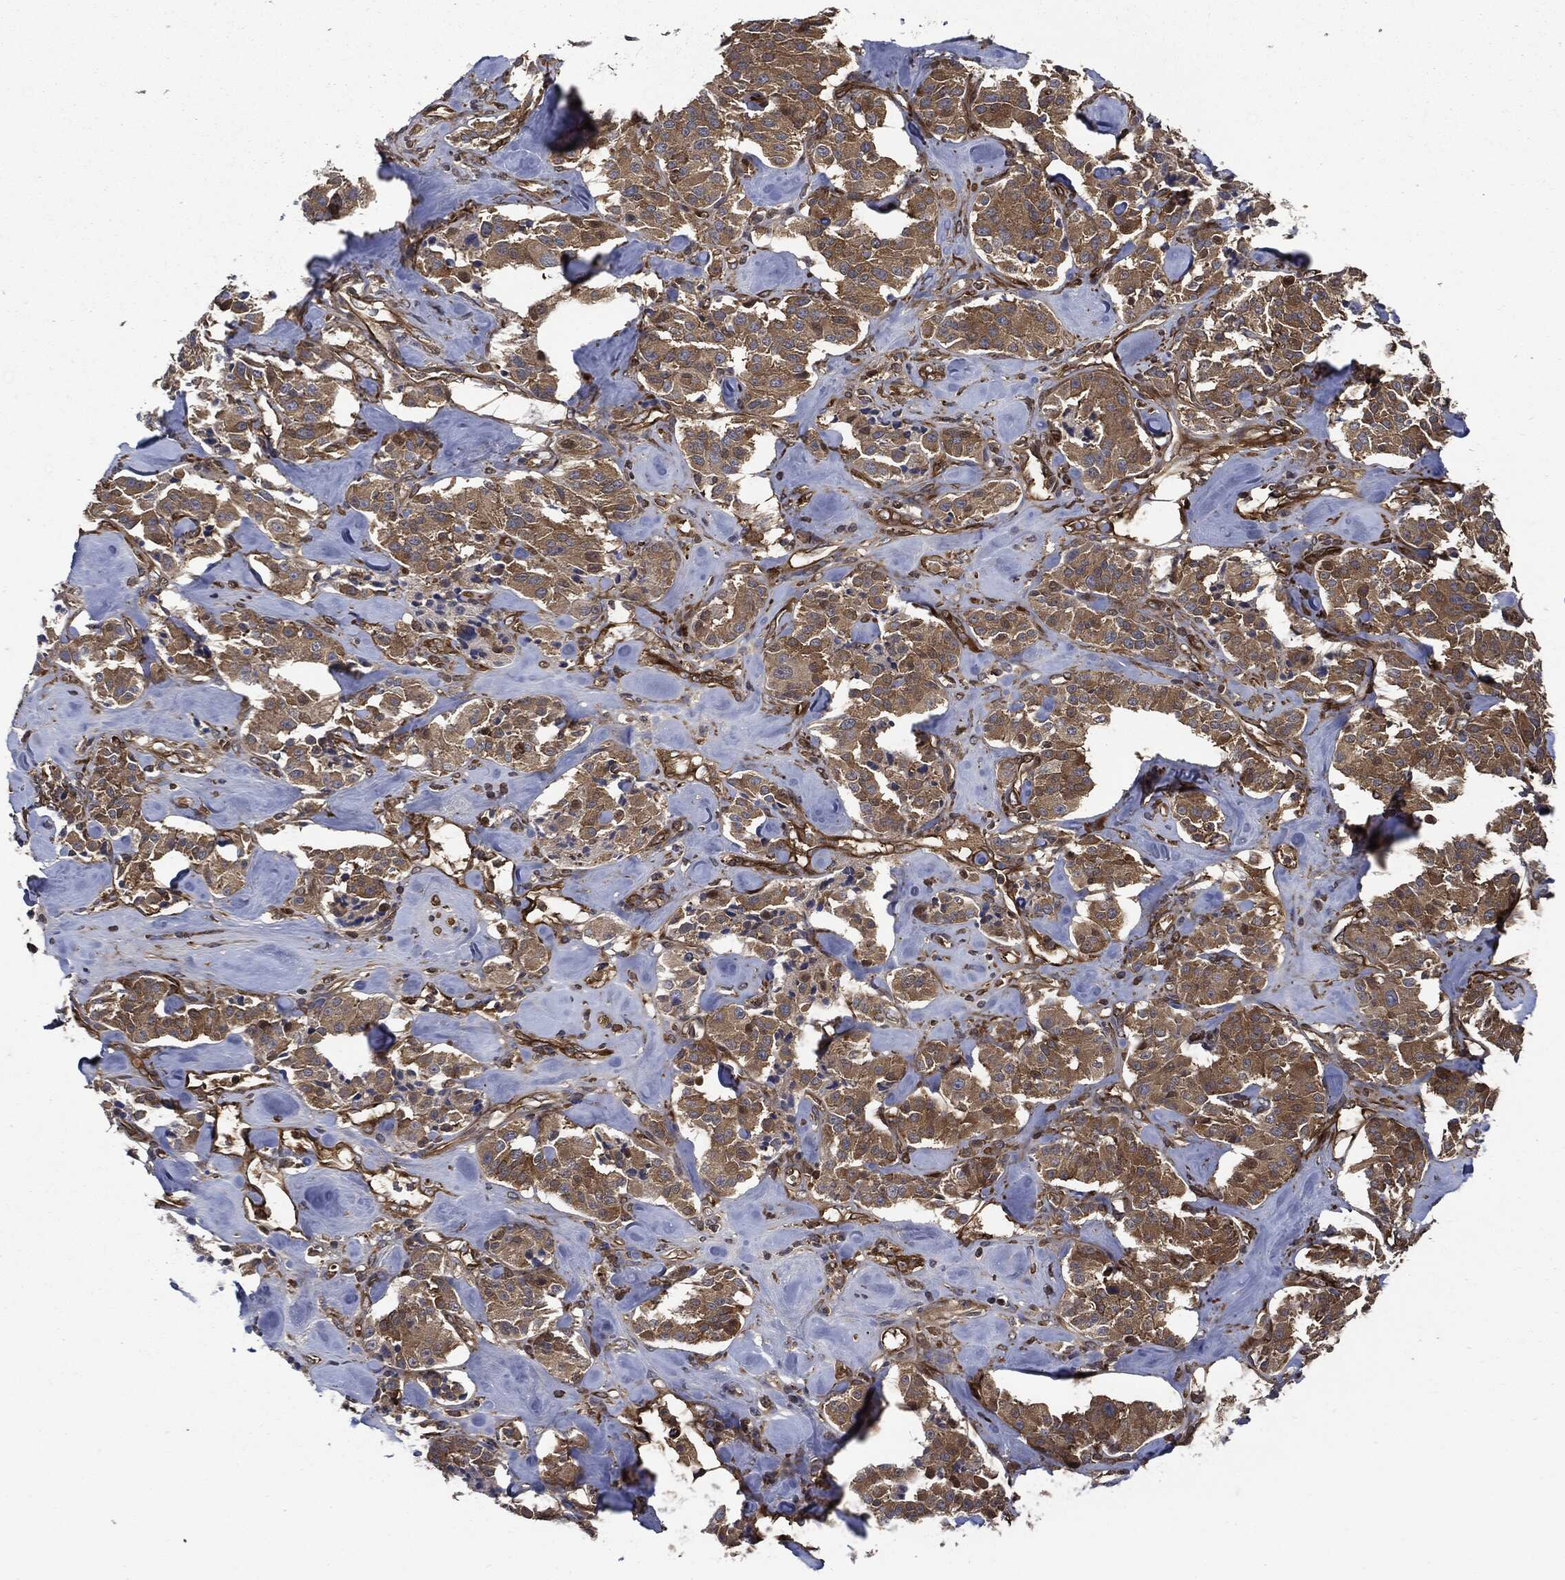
{"staining": {"intensity": "weak", "quantity": ">75%", "location": "cytoplasmic/membranous"}, "tissue": "carcinoid", "cell_type": "Tumor cells", "image_type": "cancer", "snomed": [{"axis": "morphology", "description": "Carcinoid, malignant, NOS"}, {"axis": "topography", "description": "Pancreas"}], "caption": "A high-resolution micrograph shows immunohistochemistry (IHC) staining of carcinoid (malignant), which exhibits weak cytoplasmic/membranous positivity in about >75% of tumor cells. The staining was performed using DAB to visualize the protein expression in brown, while the nuclei were stained in blue with hematoxylin (Magnification: 20x).", "gene": "XPNPEP1", "patient": {"sex": "male", "age": 41}}